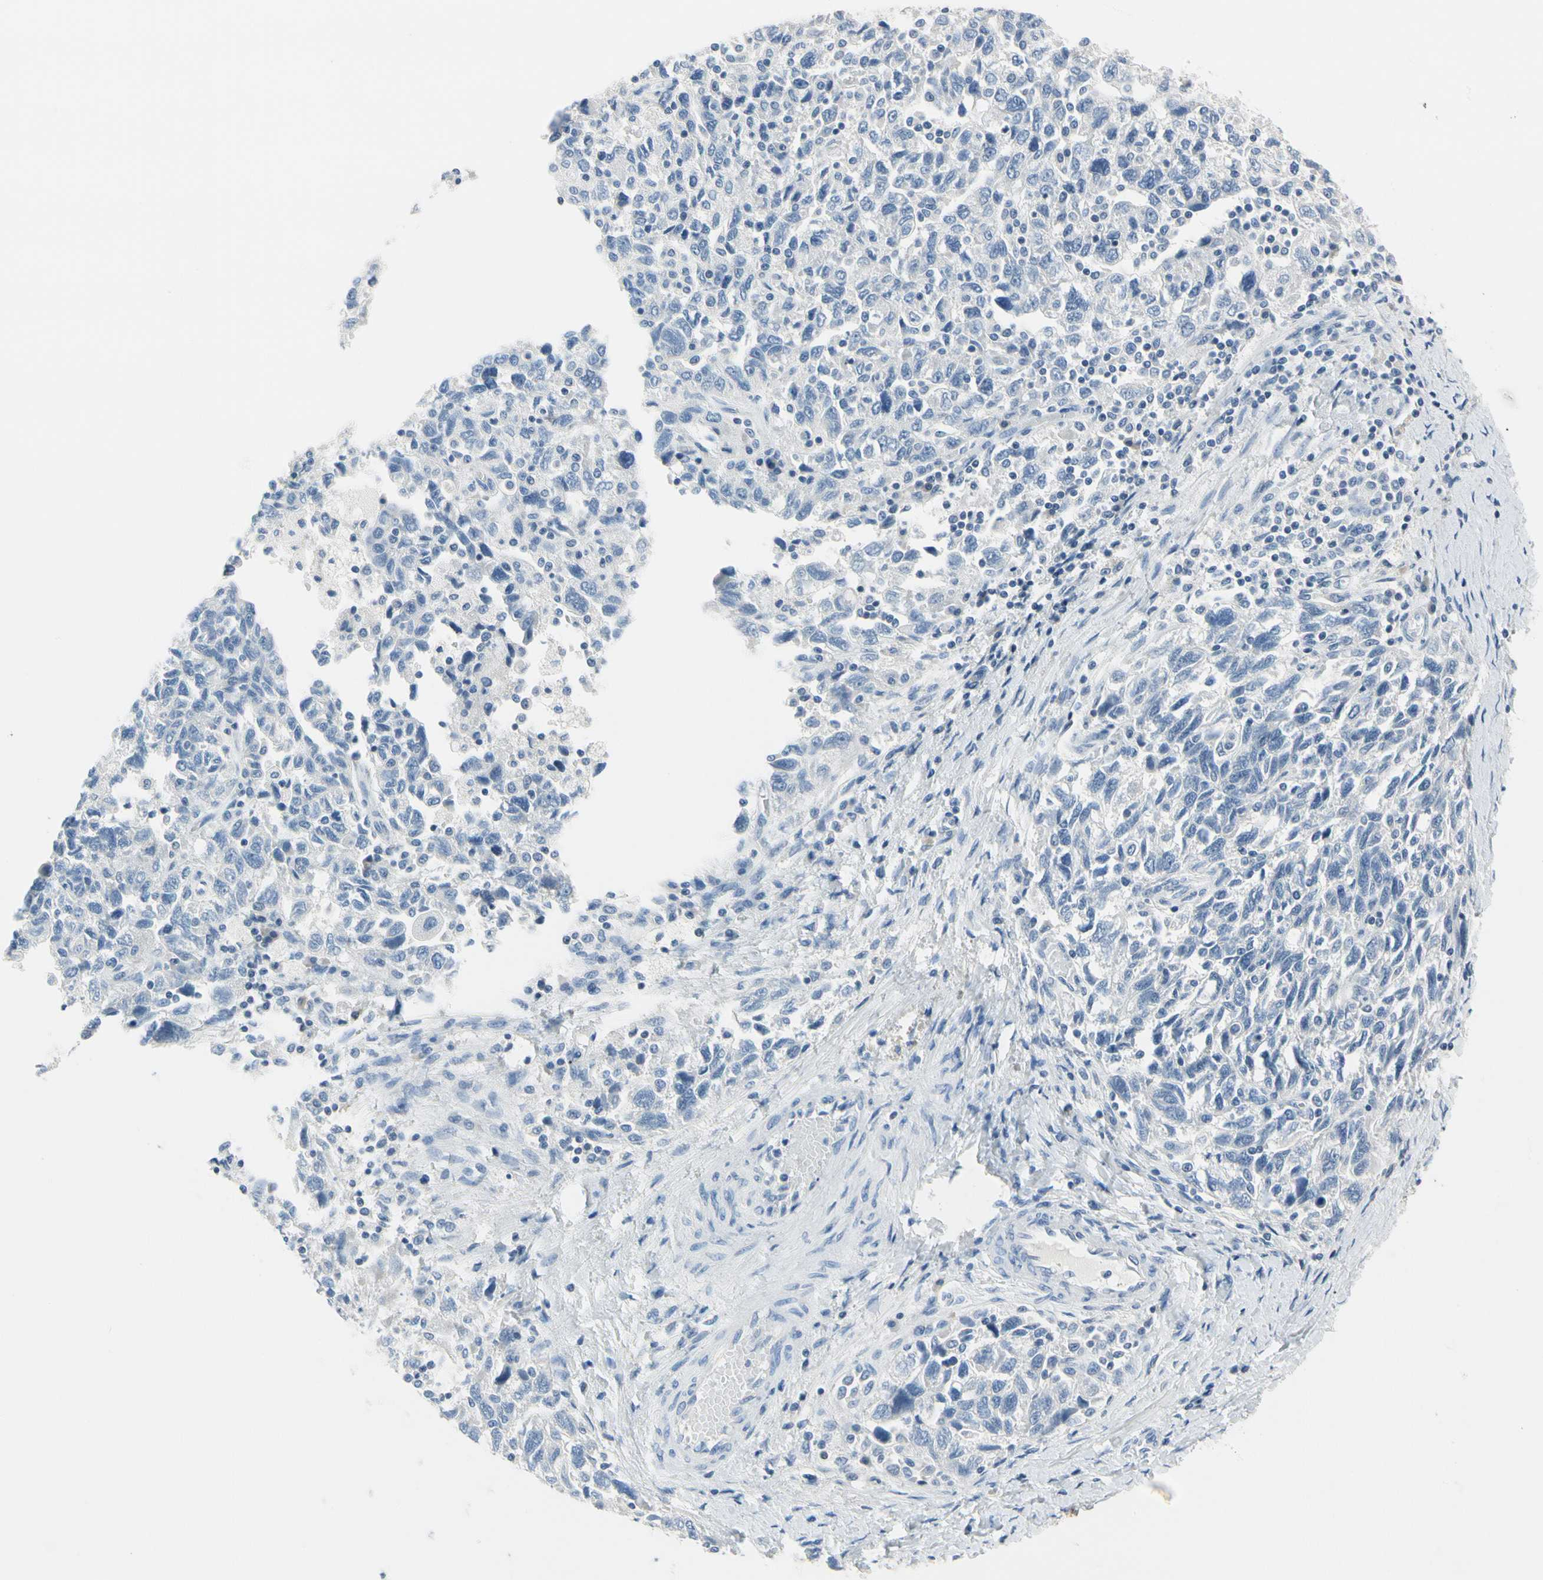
{"staining": {"intensity": "negative", "quantity": "none", "location": "none"}, "tissue": "ovarian cancer", "cell_type": "Tumor cells", "image_type": "cancer", "snomed": [{"axis": "morphology", "description": "Carcinoma, NOS"}, {"axis": "morphology", "description": "Cystadenocarcinoma, serous, NOS"}, {"axis": "topography", "description": "Ovary"}], "caption": "A photomicrograph of human ovarian serous cystadenocarcinoma is negative for staining in tumor cells.", "gene": "NFATC2", "patient": {"sex": "female", "age": 69}}